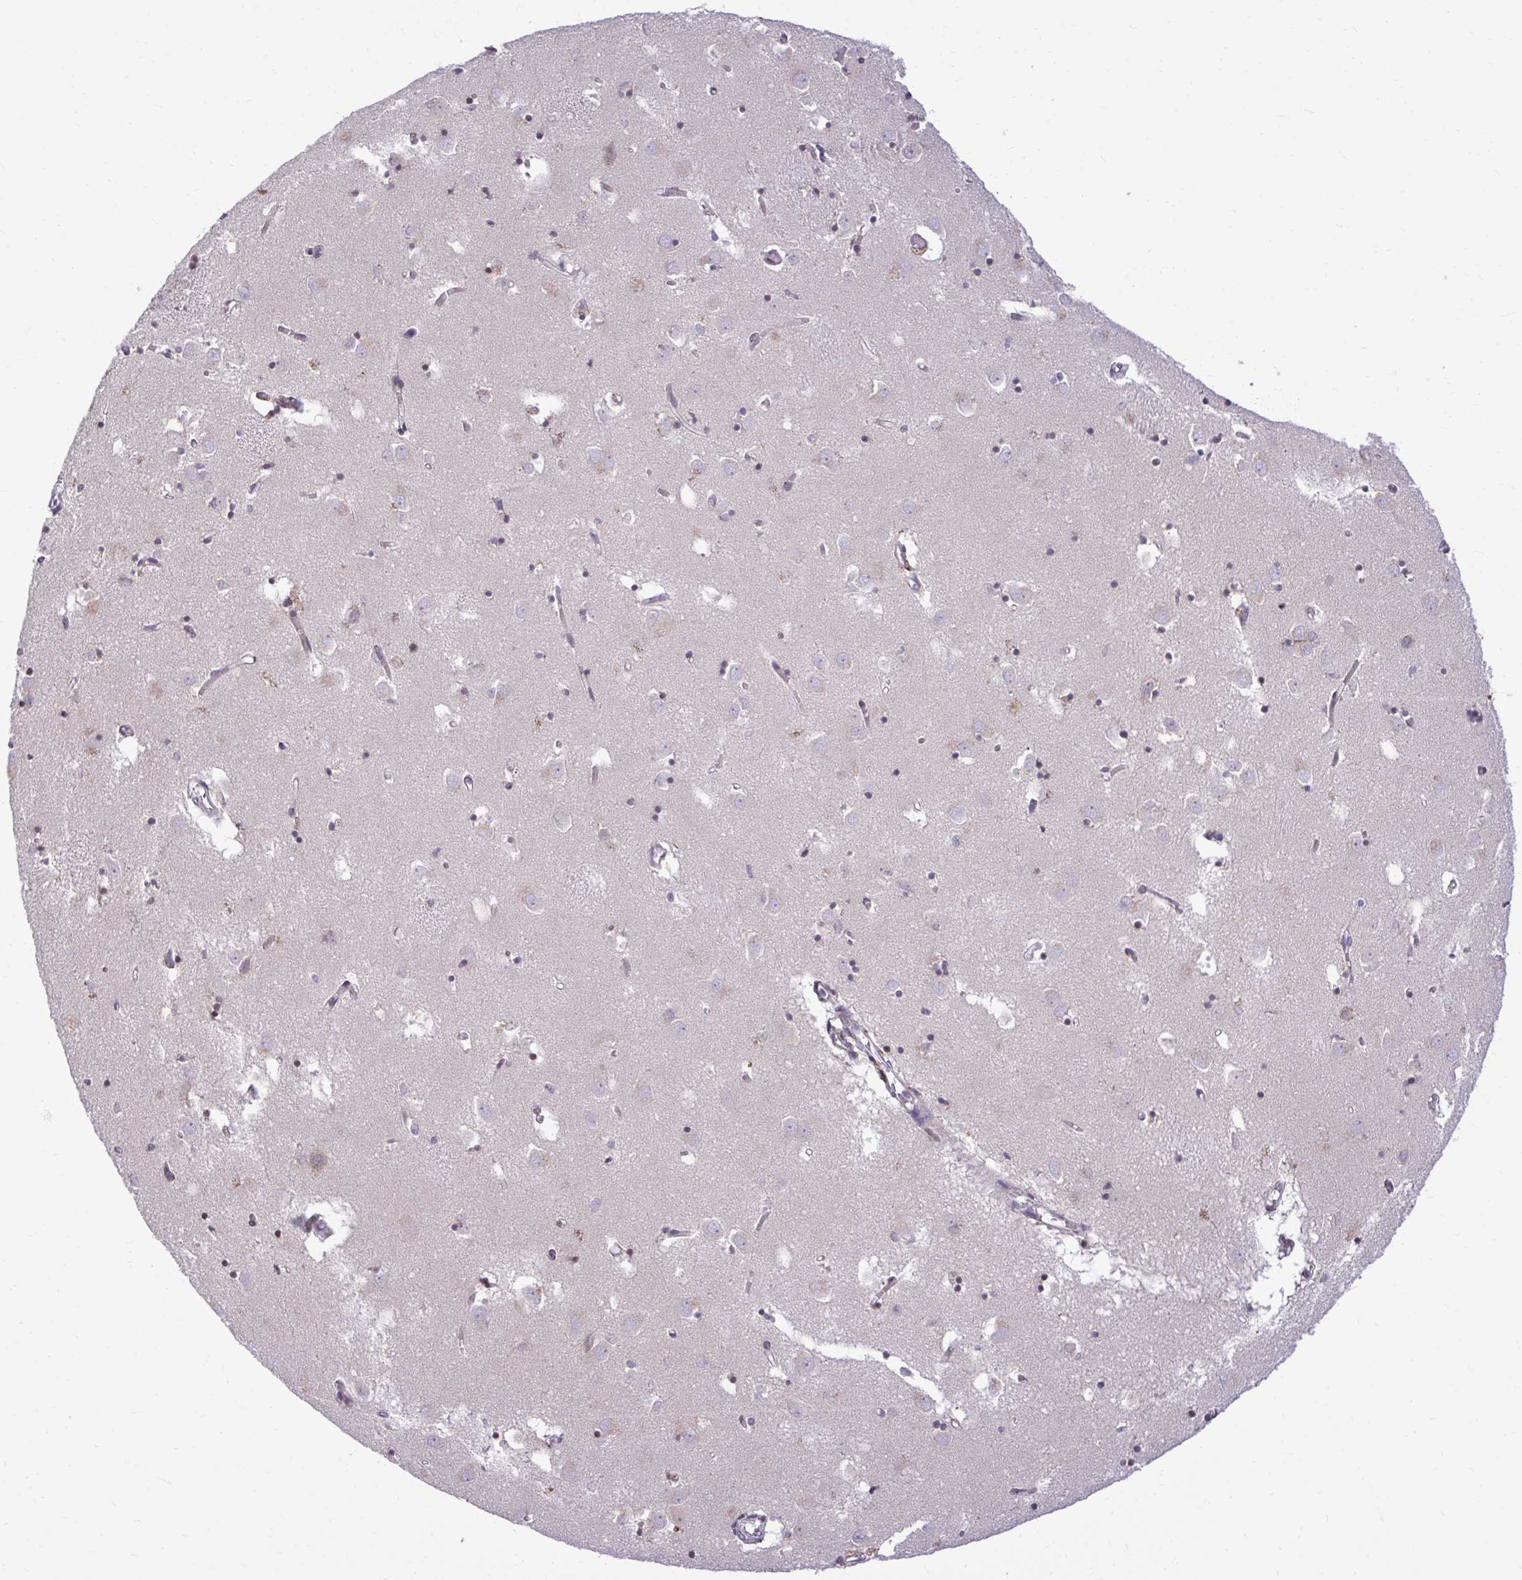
{"staining": {"intensity": "negative", "quantity": "none", "location": "none"}, "tissue": "caudate", "cell_type": "Glial cells", "image_type": "normal", "snomed": [{"axis": "morphology", "description": "Normal tissue, NOS"}, {"axis": "topography", "description": "Lateral ventricle wall"}], "caption": "Caudate was stained to show a protein in brown. There is no significant staining in glial cells. Nuclei are stained in blue.", "gene": "METTL9", "patient": {"sex": "male", "age": 70}}